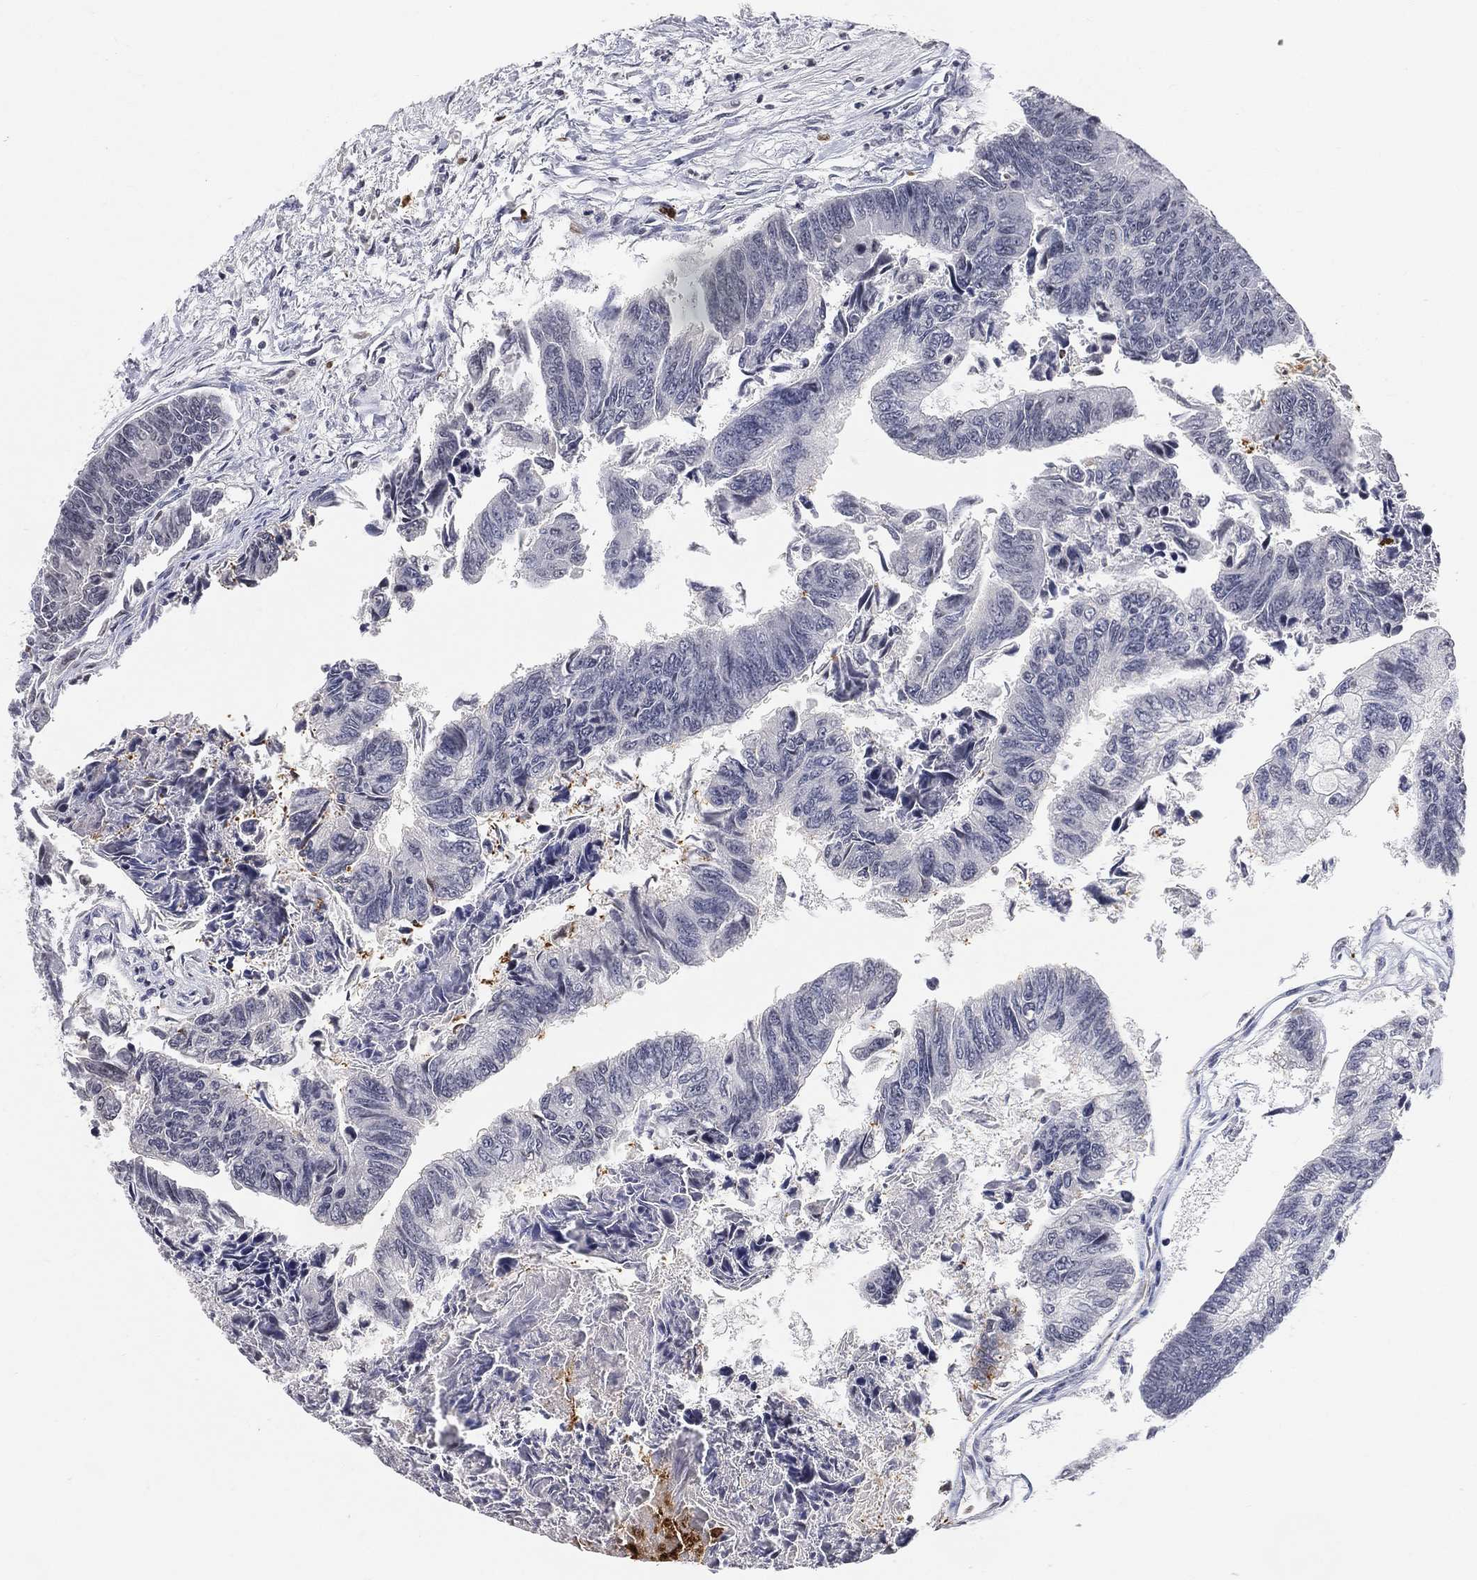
{"staining": {"intensity": "negative", "quantity": "none", "location": "none"}, "tissue": "colorectal cancer", "cell_type": "Tumor cells", "image_type": "cancer", "snomed": [{"axis": "morphology", "description": "Adenocarcinoma, NOS"}, {"axis": "topography", "description": "Colon"}], "caption": "DAB (3,3'-diaminobenzidine) immunohistochemical staining of human adenocarcinoma (colorectal) reveals no significant expression in tumor cells.", "gene": "ARG1", "patient": {"sex": "female", "age": 65}}